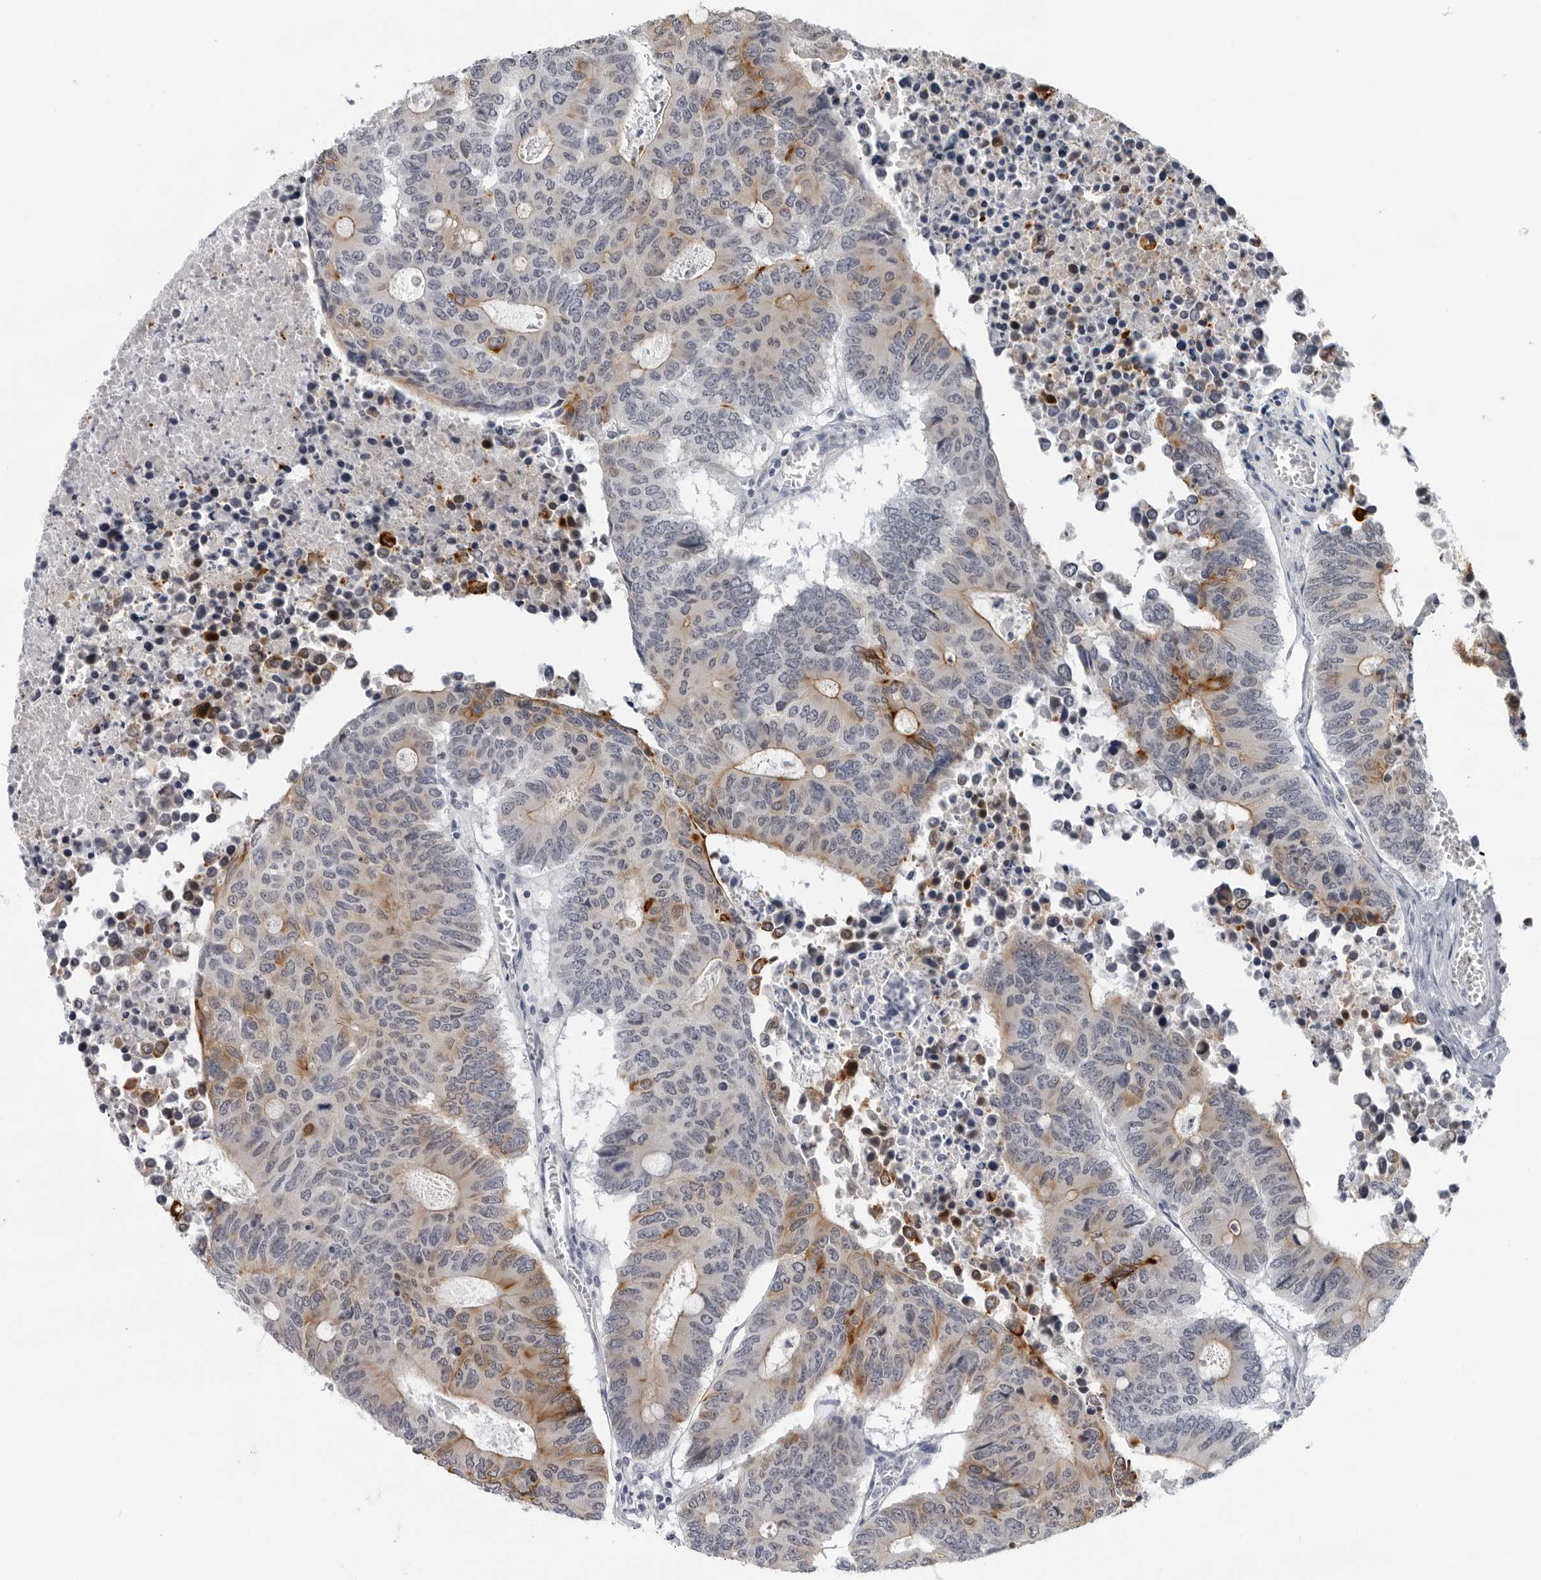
{"staining": {"intensity": "strong", "quantity": "<25%", "location": "cytoplasmic/membranous"}, "tissue": "colorectal cancer", "cell_type": "Tumor cells", "image_type": "cancer", "snomed": [{"axis": "morphology", "description": "Adenocarcinoma, NOS"}, {"axis": "topography", "description": "Colon"}], "caption": "The histopathology image demonstrates a brown stain indicating the presence of a protein in the cytoplasmic/membranous of tumor cells in colorectal adenocarcinoma.", "gene": "CCDC28B", "patient": {"sex": "male", "age": 87}}